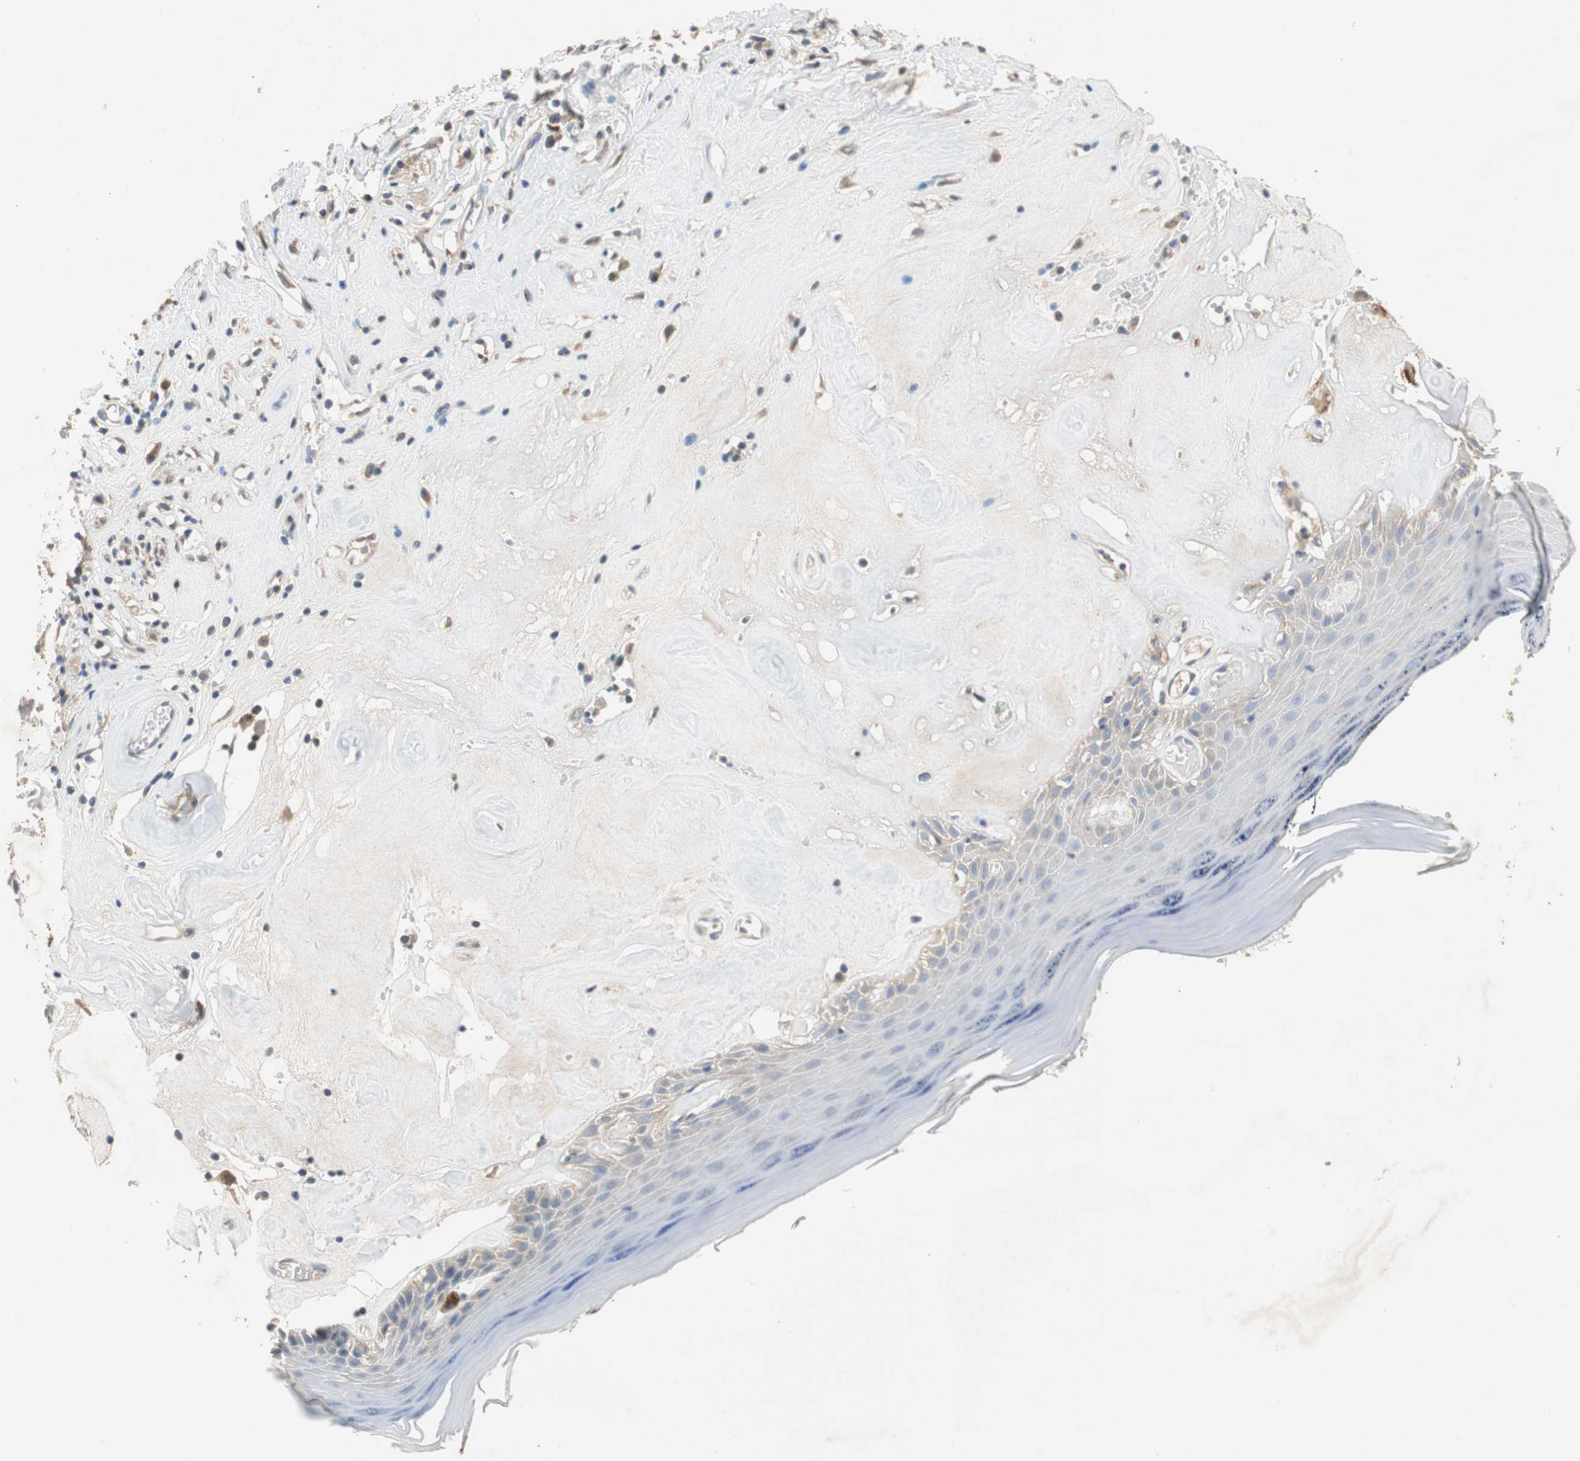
{"staining": {"intensity": "weak", "quantity": "<25%", "location": "cytoplasmic/membranous"}, "tissue": "skin", "cell_type": "Epidermal cells", "image_type": "normal", "snomed": [{"axis": "morphology", "description": "Normal tissue, NOS"}, {"axis": "morphology", "description": "Inflammation, NOS"}, {"axis": "topography", "description": "Vulva"}], "caption": "Immunohistochemical staining of benign human skin reveals no significant expression in epidermal cells. Nuclei are stained in blue.", "gene": "ADAP1", "patient": {"sex": "female", "age": 84}}